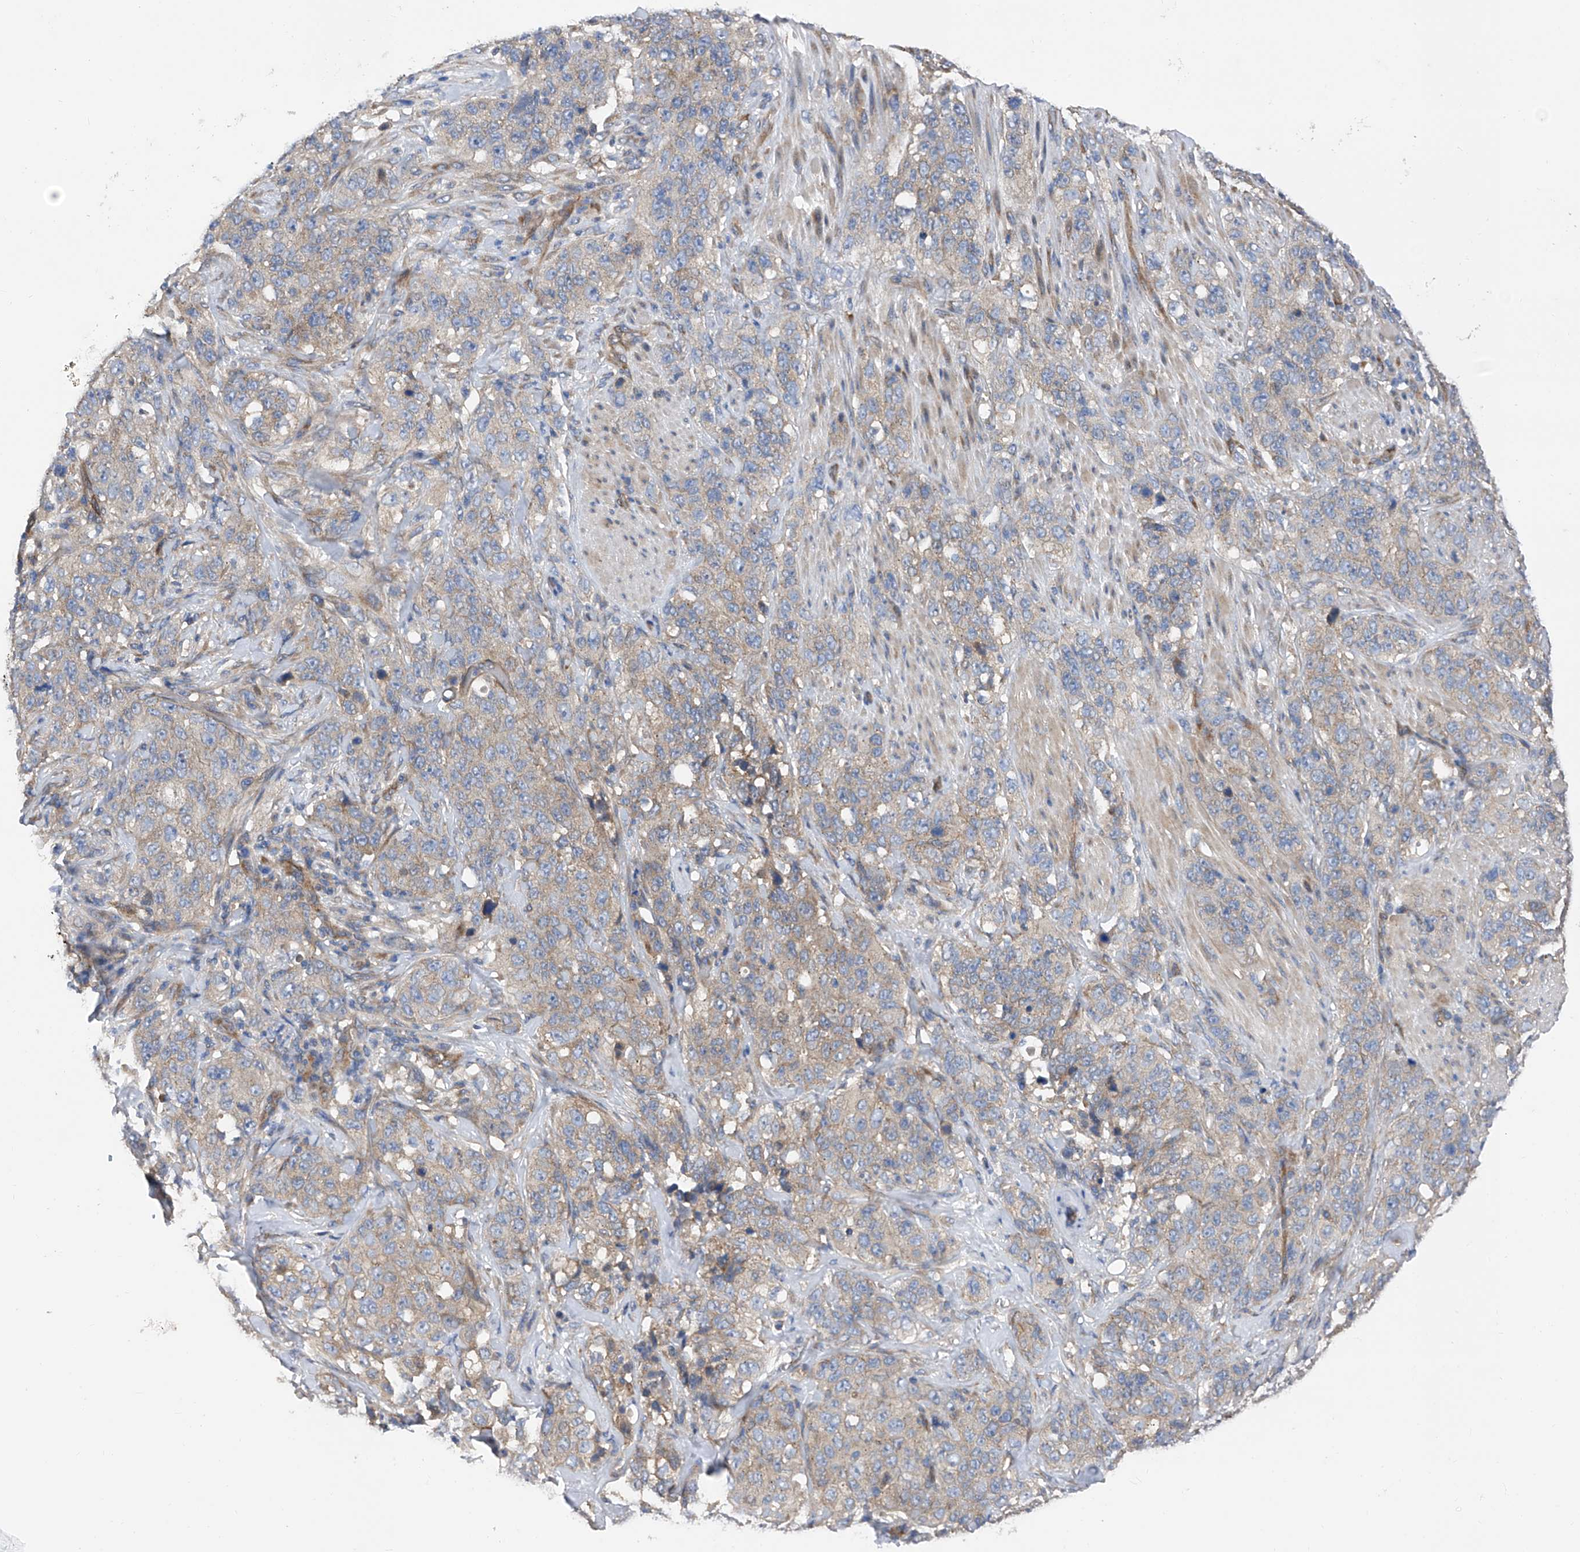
{"staining": {"intensity": "weak", "quantity": "25%-75%", "location": "cytoplasmic/membranous"}, "tissue": "stomach cancer", "cell_type": "Tumor cells", "image_type": "cancer", "snomed": [{"axis": "morphology", "description": "Adenocarcinoma, NOS"}, {"axis": "topography", "description": "Stomach"}], "caption": "DAB immunohistochemical staining of stomach cancer (adenocarcinoma) reveals weak cytoplasmic/membranous protein positivity in approximately 25%-75% of tumor cells.", "gene": "PTK2", "patient": {"sex": "male", "age": 48}}